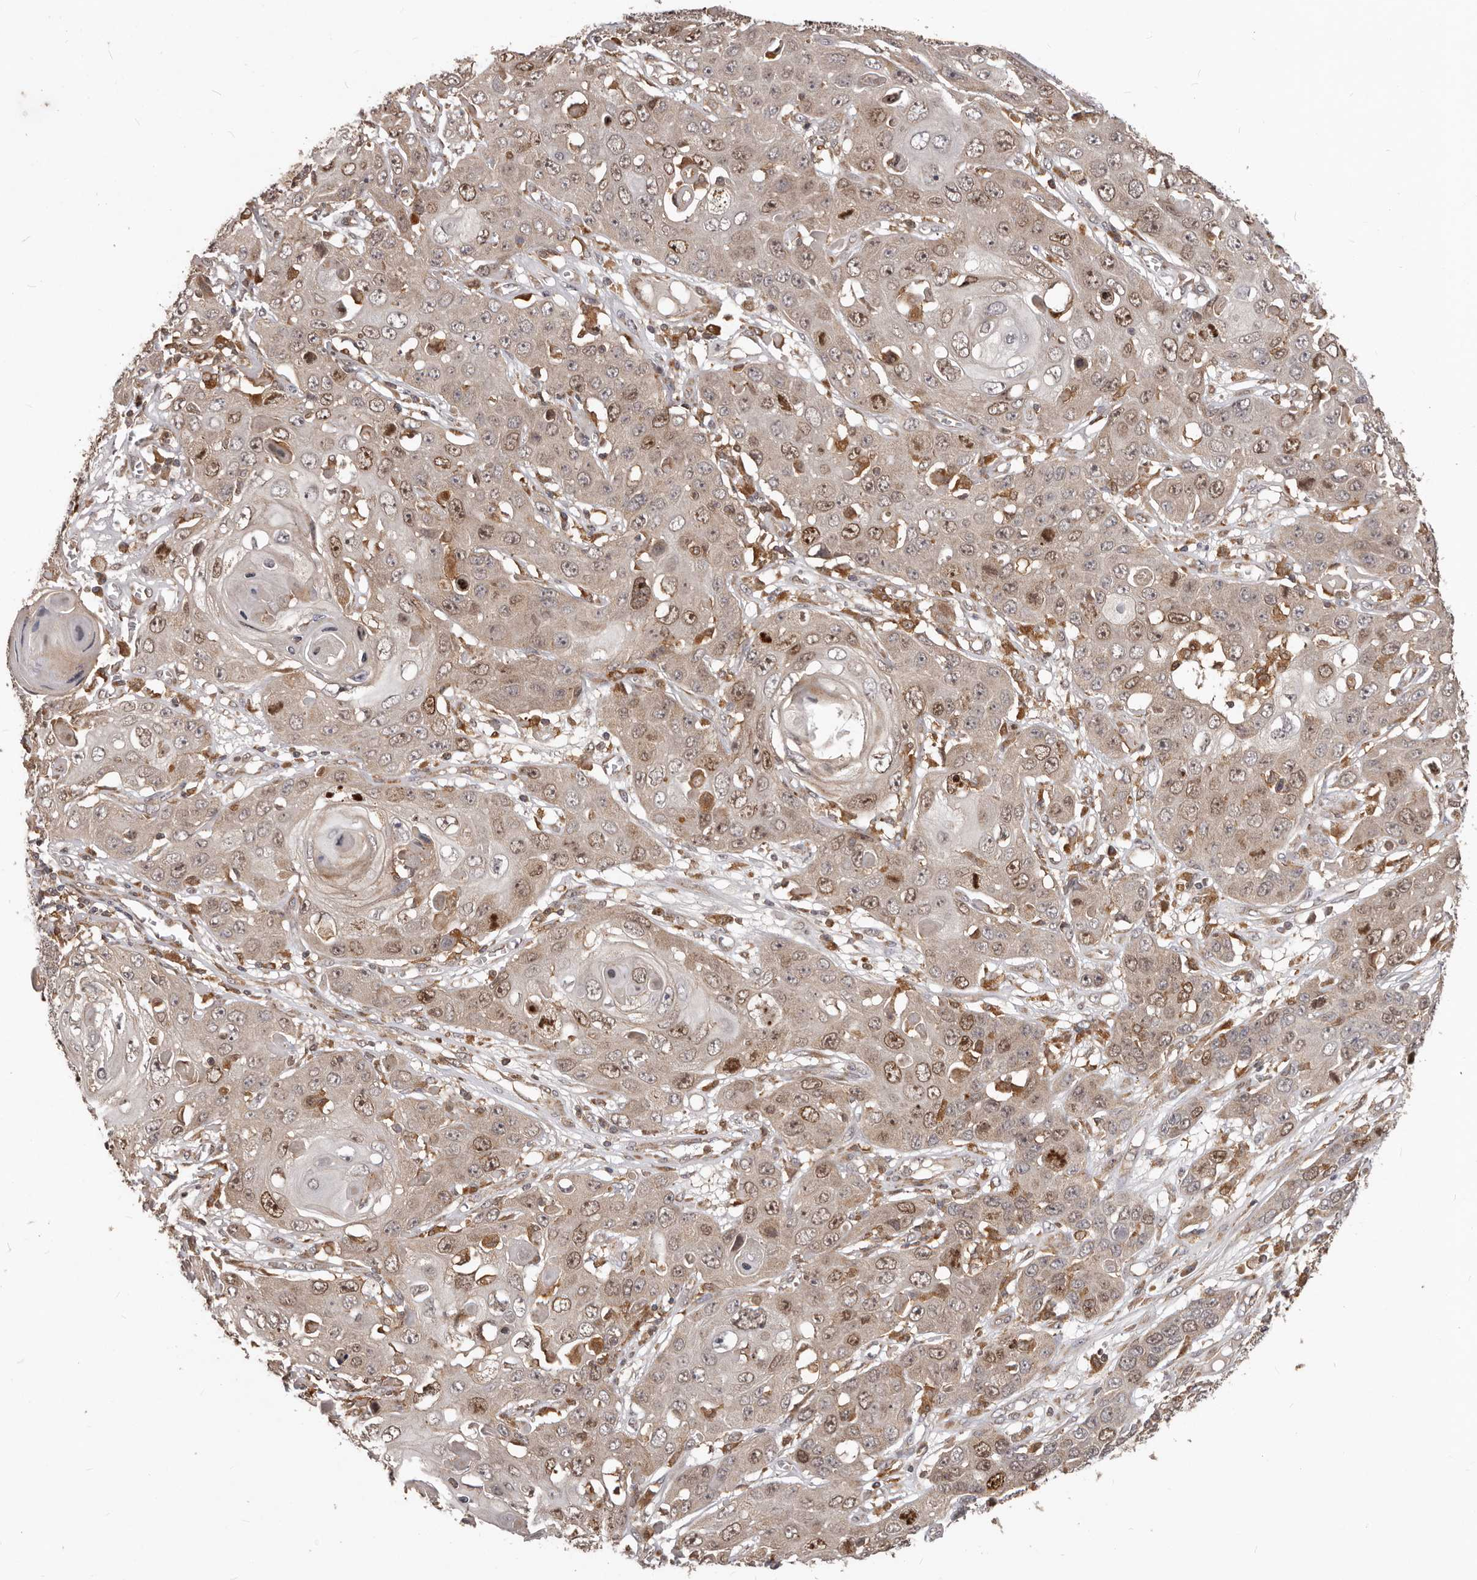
{"staining": {"intensity": "moderate", "quantity": "25%-75%", "location": "cytoplasmic/membranous,nuclear"}, "tissue": "skin cancer", "cell_type": "Tumor cells", "image_type": "cancer", "snomed": [{"axis": "morphology", "description": "Squamous cell carcinoma, NOS"}, {"axis": "topography", "description": "Skin"}], "caption": "Immunohistochemistry photomicrograph of skin cancer (squamous cell carcinoma) stained for a protein (brown), which reveals medium levels of moderate cytoplasmic/membranous and nuclear expression in approximately 25%-75% of tumor cells.", "gene": "RNF187", "patient": {"sex": "male", "age": 55}}